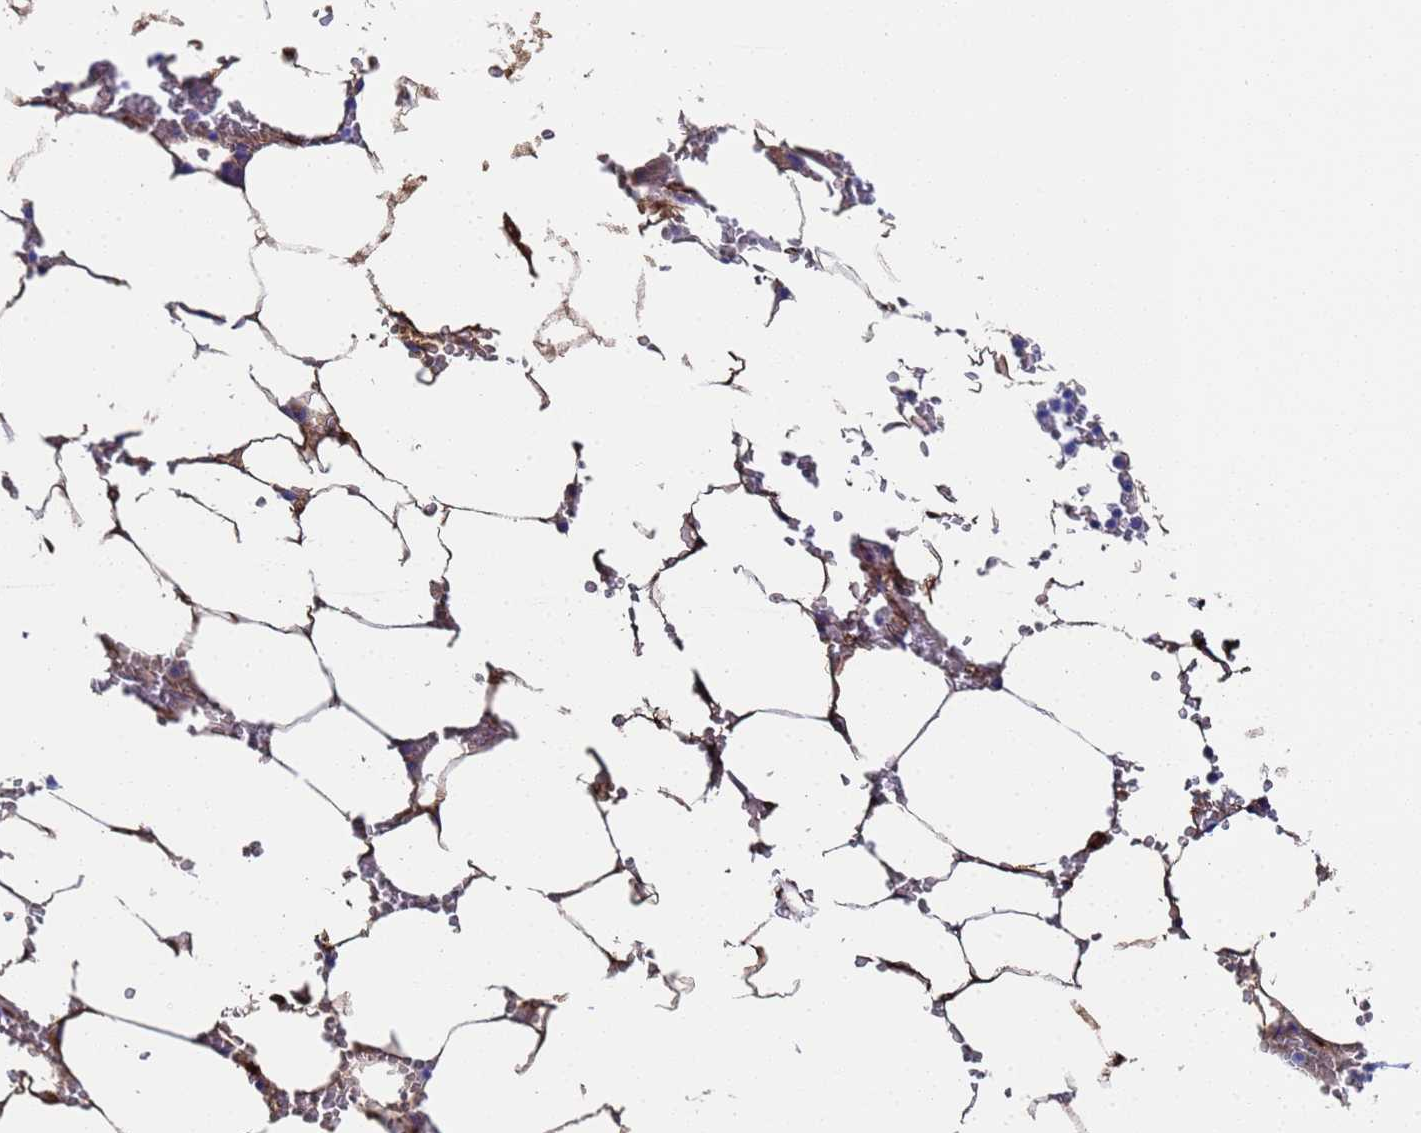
{"staining": {"intensity": "negative", "quantity": "none", "location": "none"}, "tissue": "bone marrow", "cell_type": "Hematopoietic cells", "image_type": "normal", "snomed": [{"axis": "morphology", "description": "Normal tissue, NOS"}, {"axis": "topography", "description": "Bone marrow"}], "caption": "The image reveals no significant positivity in hematopoietic cells of bone marrow.", "gene": "ADIPOQ", "patient": {"sex": "male", "age": 70}}